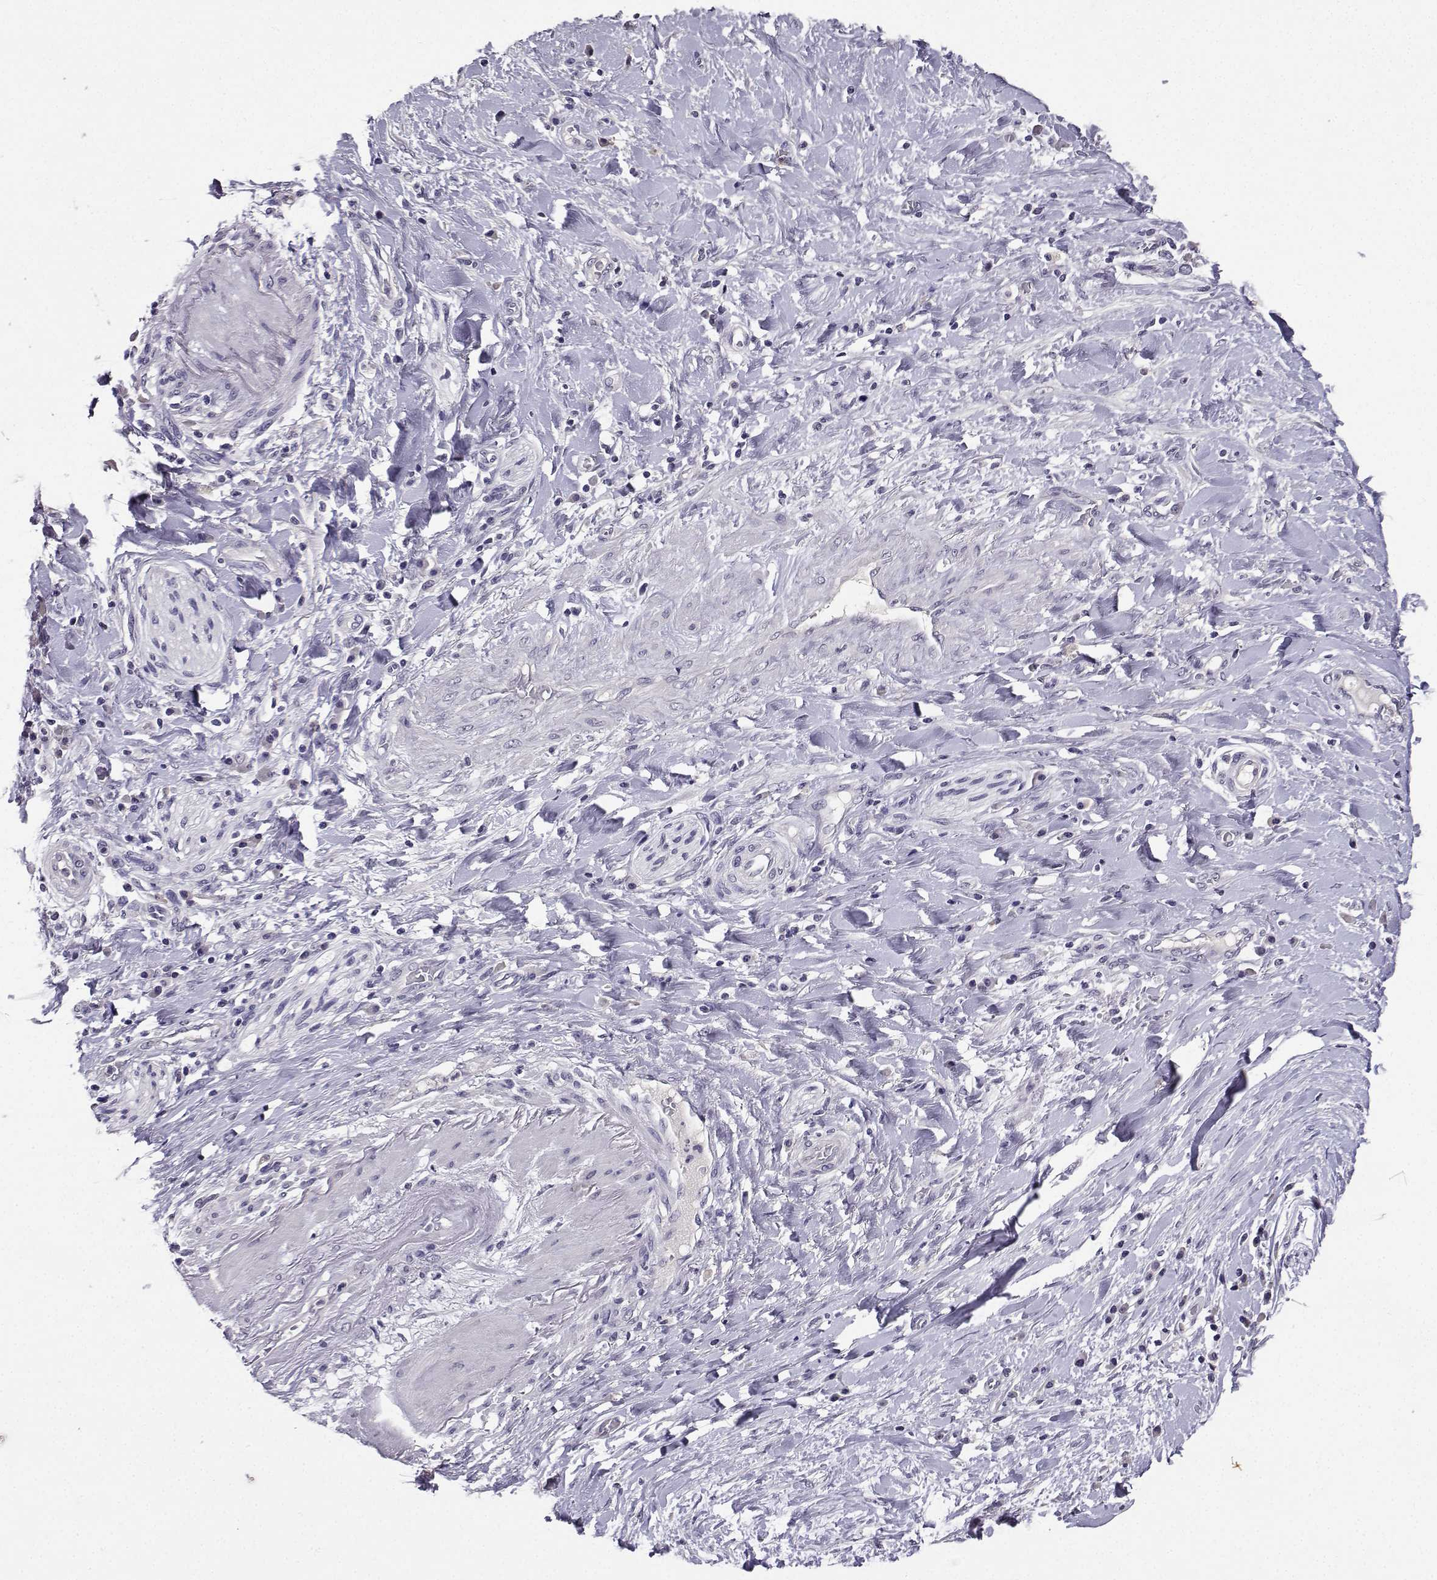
{"staining": {"intensity": "negative", "quantity": "none", "location": "none"}, "tissue": "liver cancer", "cell_type": "Tumor cells", "image_type": "cancer", "snomed": [{"axis": "morphology", "description": "Cholangiocarcinoma"}, {"axis": "topography", "description": "Liver"}], "caption": "IHC of liver cancer (cholangiocarcinoma) shows no positivity in tumor cells.", "gene": "SPAG11B", "patient": {"sex": "female", "age": 73}}